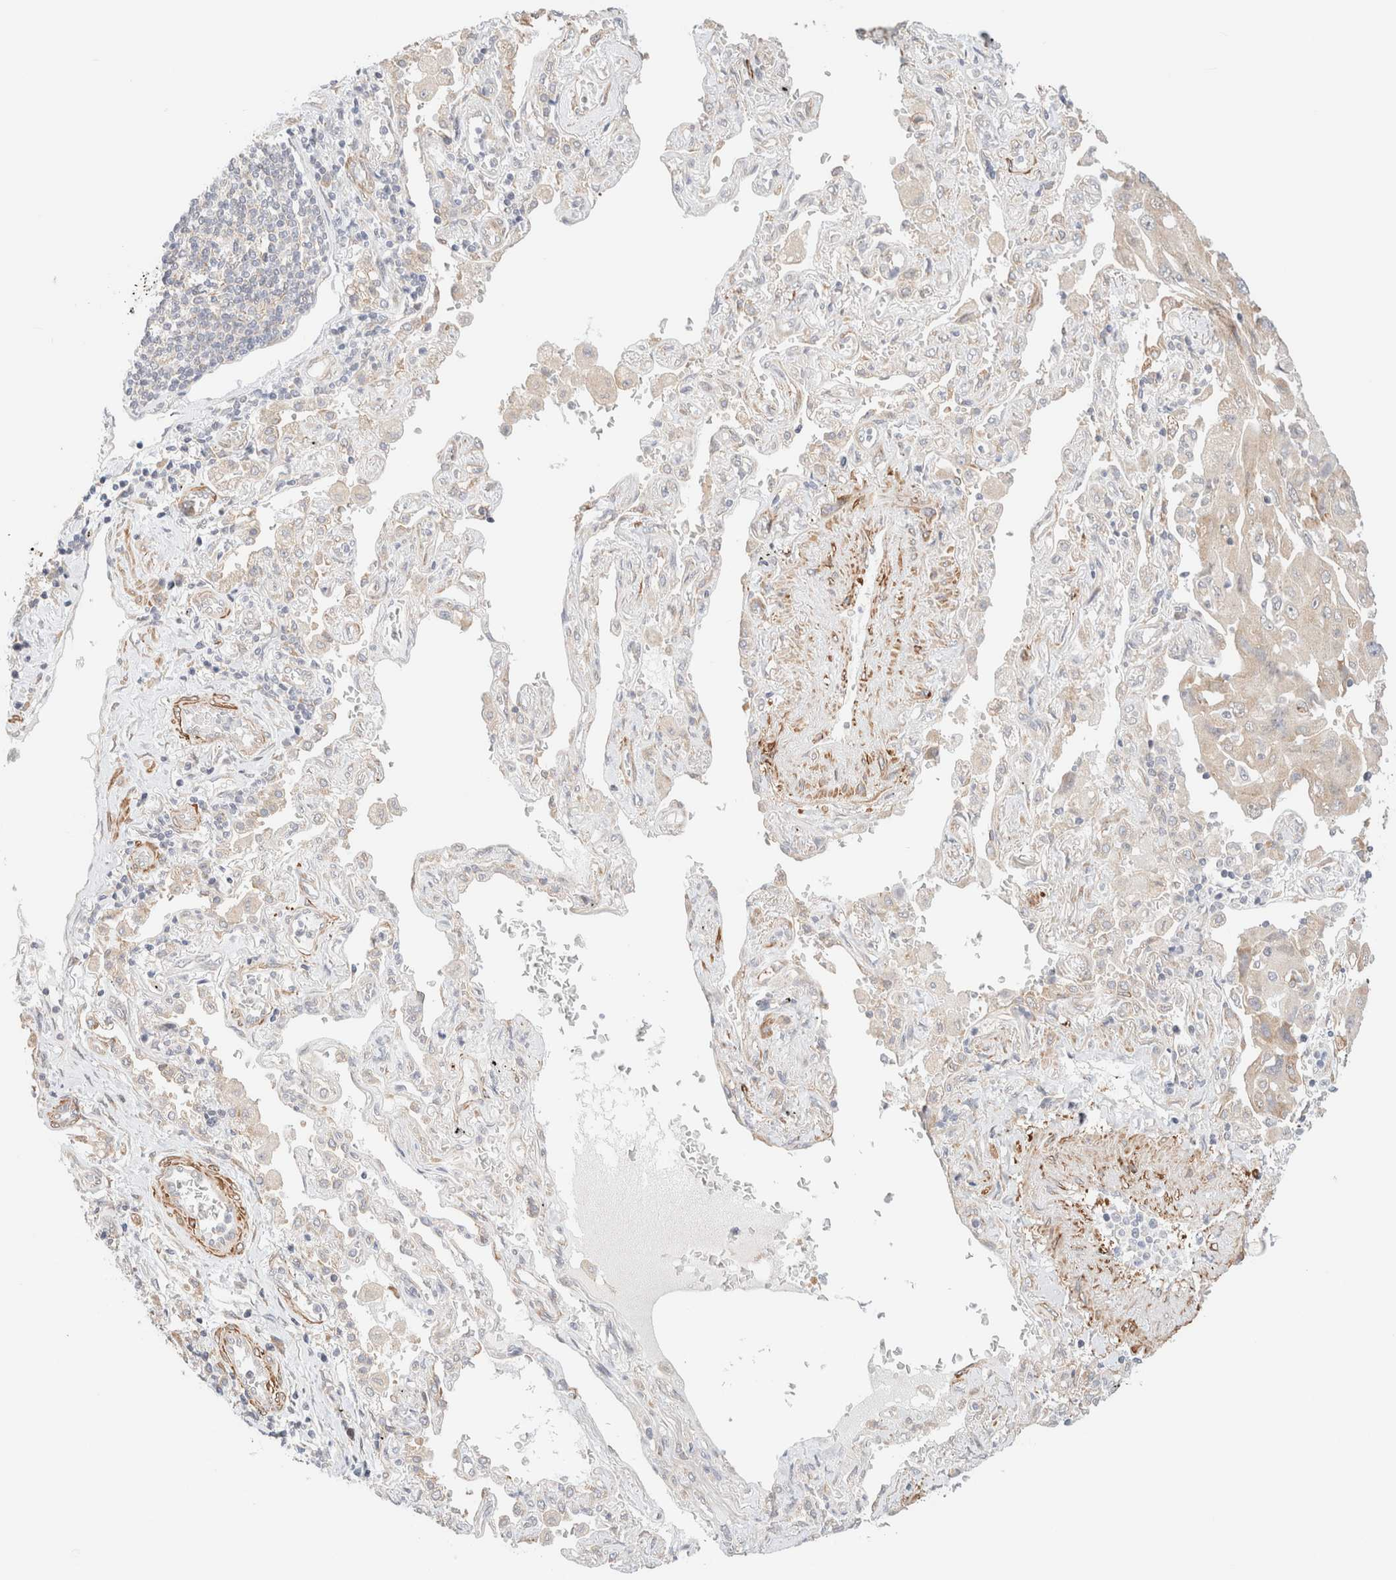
{"staining": {"intensity": "weak", "quantity": ">75%", "location": "cytoplasmic/membranous"}, "tissue": "lung cancer", "cell_type": "Tumor cells", "image_type": "cancer", "snomed": [{"axis": "morphology", "description": "Adenocarcinoma, NOS"}, {"axis": "topography", "description": "Lung"}], "caption": "The histopathology image shows staining of lung cancer, revealing weak cytoplasmic/membranous protein staining (brown color) within tumor cells.", "gene": "RRP15", "patient": {"sex": "female", "age": 65}}